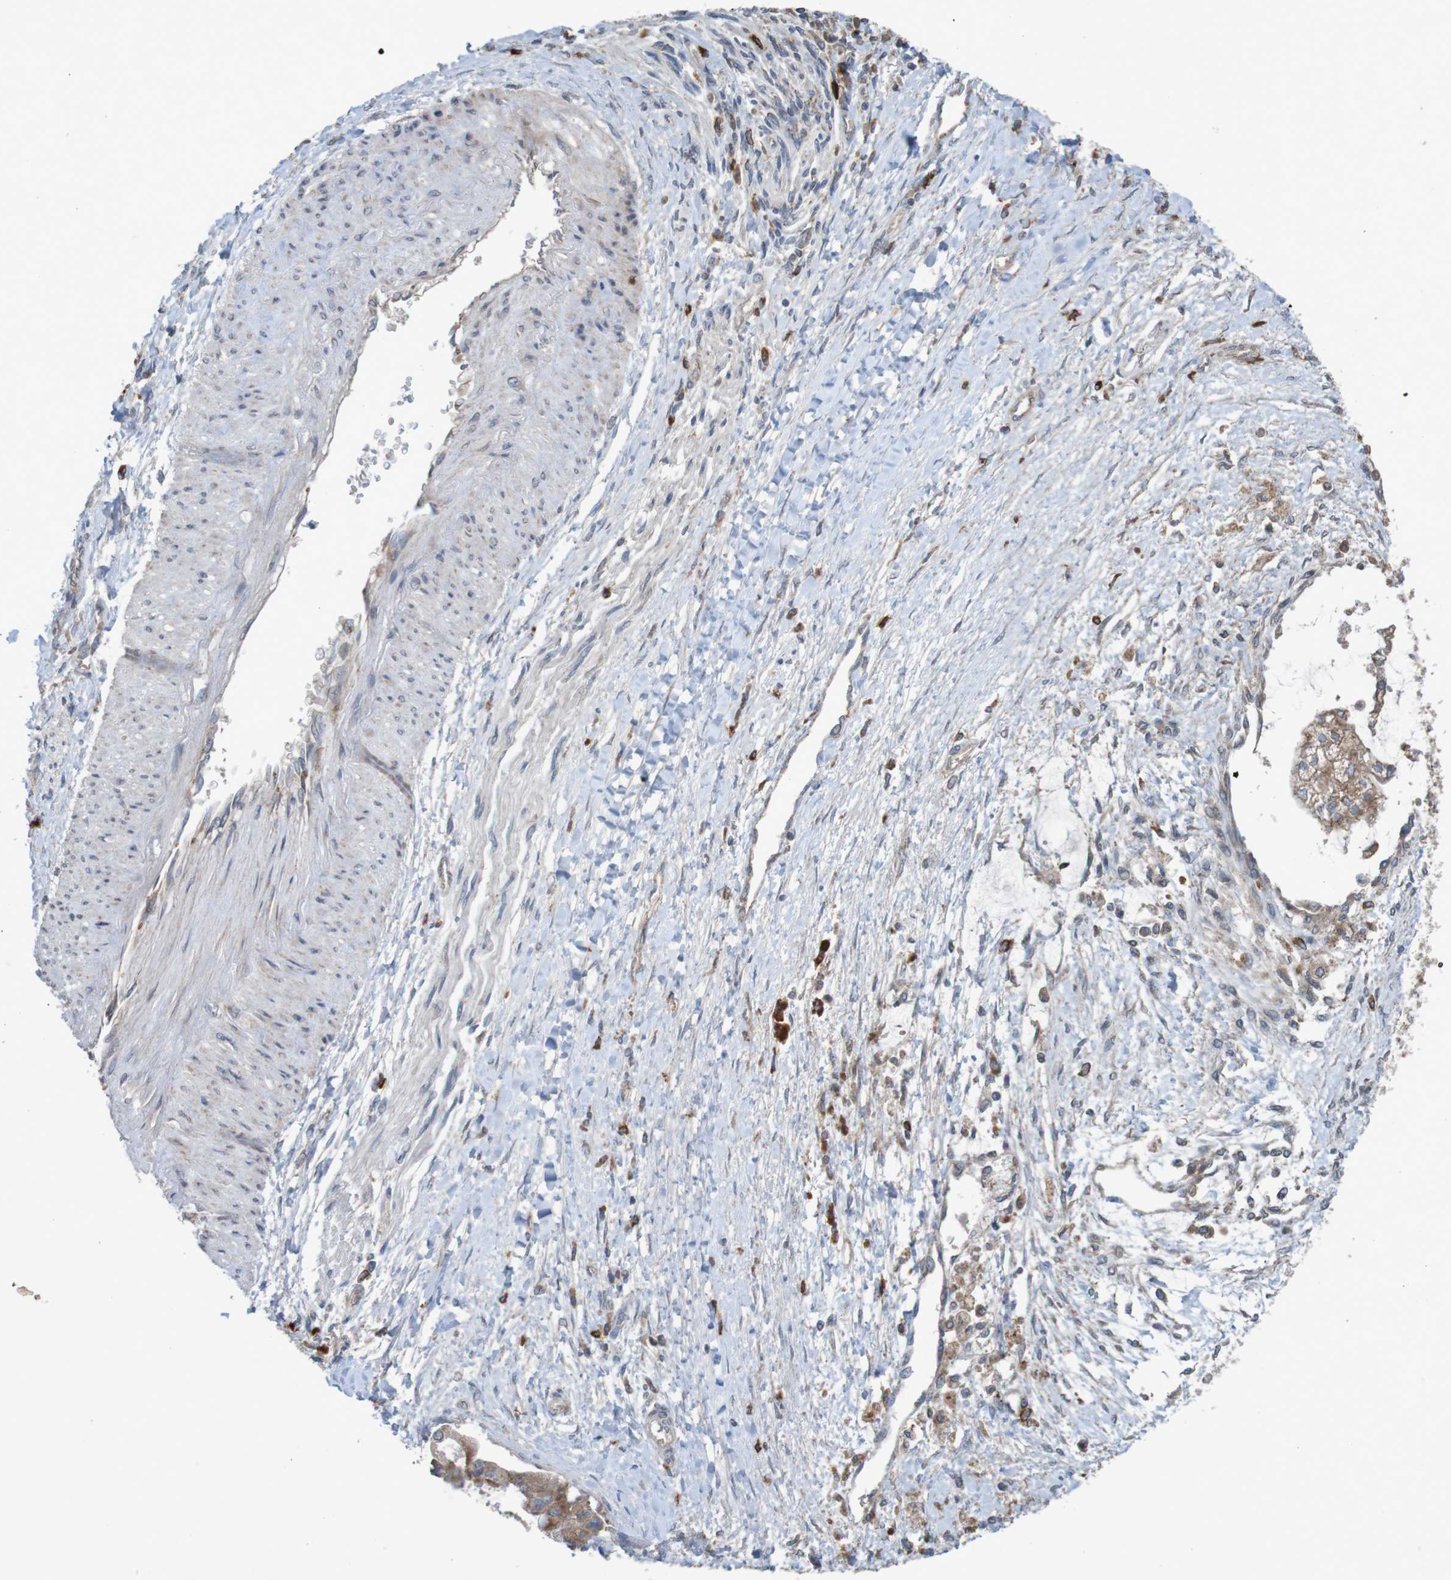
{"staining": {"intensity": "strong", "quantity": ">75%", "location": "cytoplasmic/membranous"}, "tissue": "liver cancer", "cell_type": "Tumor cells", "image_type": "cancer", "snomed": [{"axis": "morphology", "description": "Cholangiocarcinoma"}, {"axis": "topography", "description": "Liver"}], "caption": "Tumor cells demonstrate high levels of strong cytoplasmic/membranous staining in about >75% of cells in human liver cholangiocarcinoma.", "gene": "B3GAT2", "patient": {"sex": "male", "age": 50}}